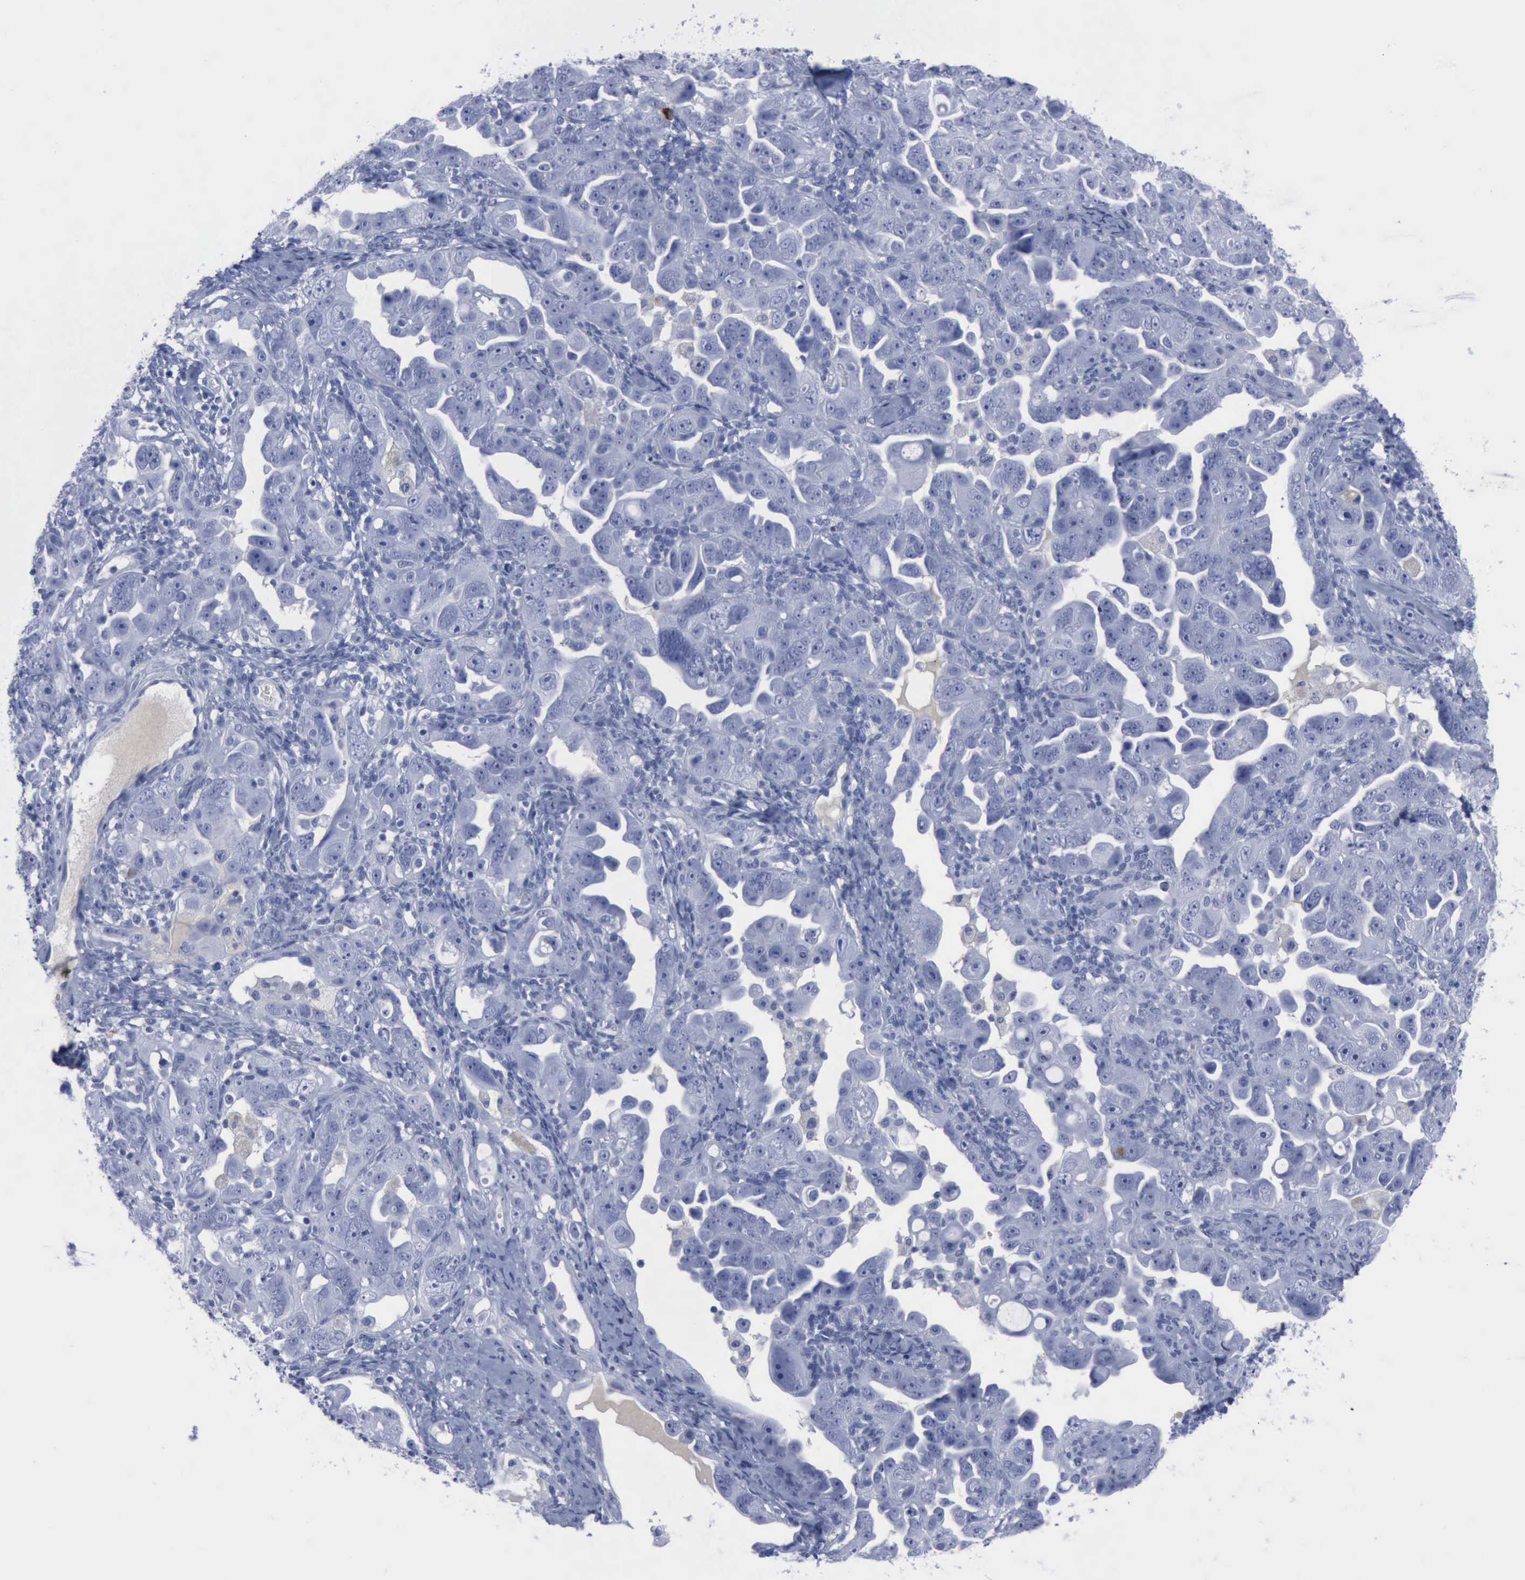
{"staining": {"intensity": "negative", "quantity": "none", "location": "none"}, "tissue": "ovarian cancer", "cell_type": "Tumor cells", "image_type": "cancer", "snomed": [{"axis": "morphology", "description": "Cystadenocarcinoma, serous, NOS"}, {"axis": "topography", "description": "Ovary"}], "caption": "Micrograph shows no protein expression in tumor cells of ovarian cancer (serous cystadenocarcinoma) tissue.", "gene": "NGFR", "patient": {"sex": "female", "age": 66}}